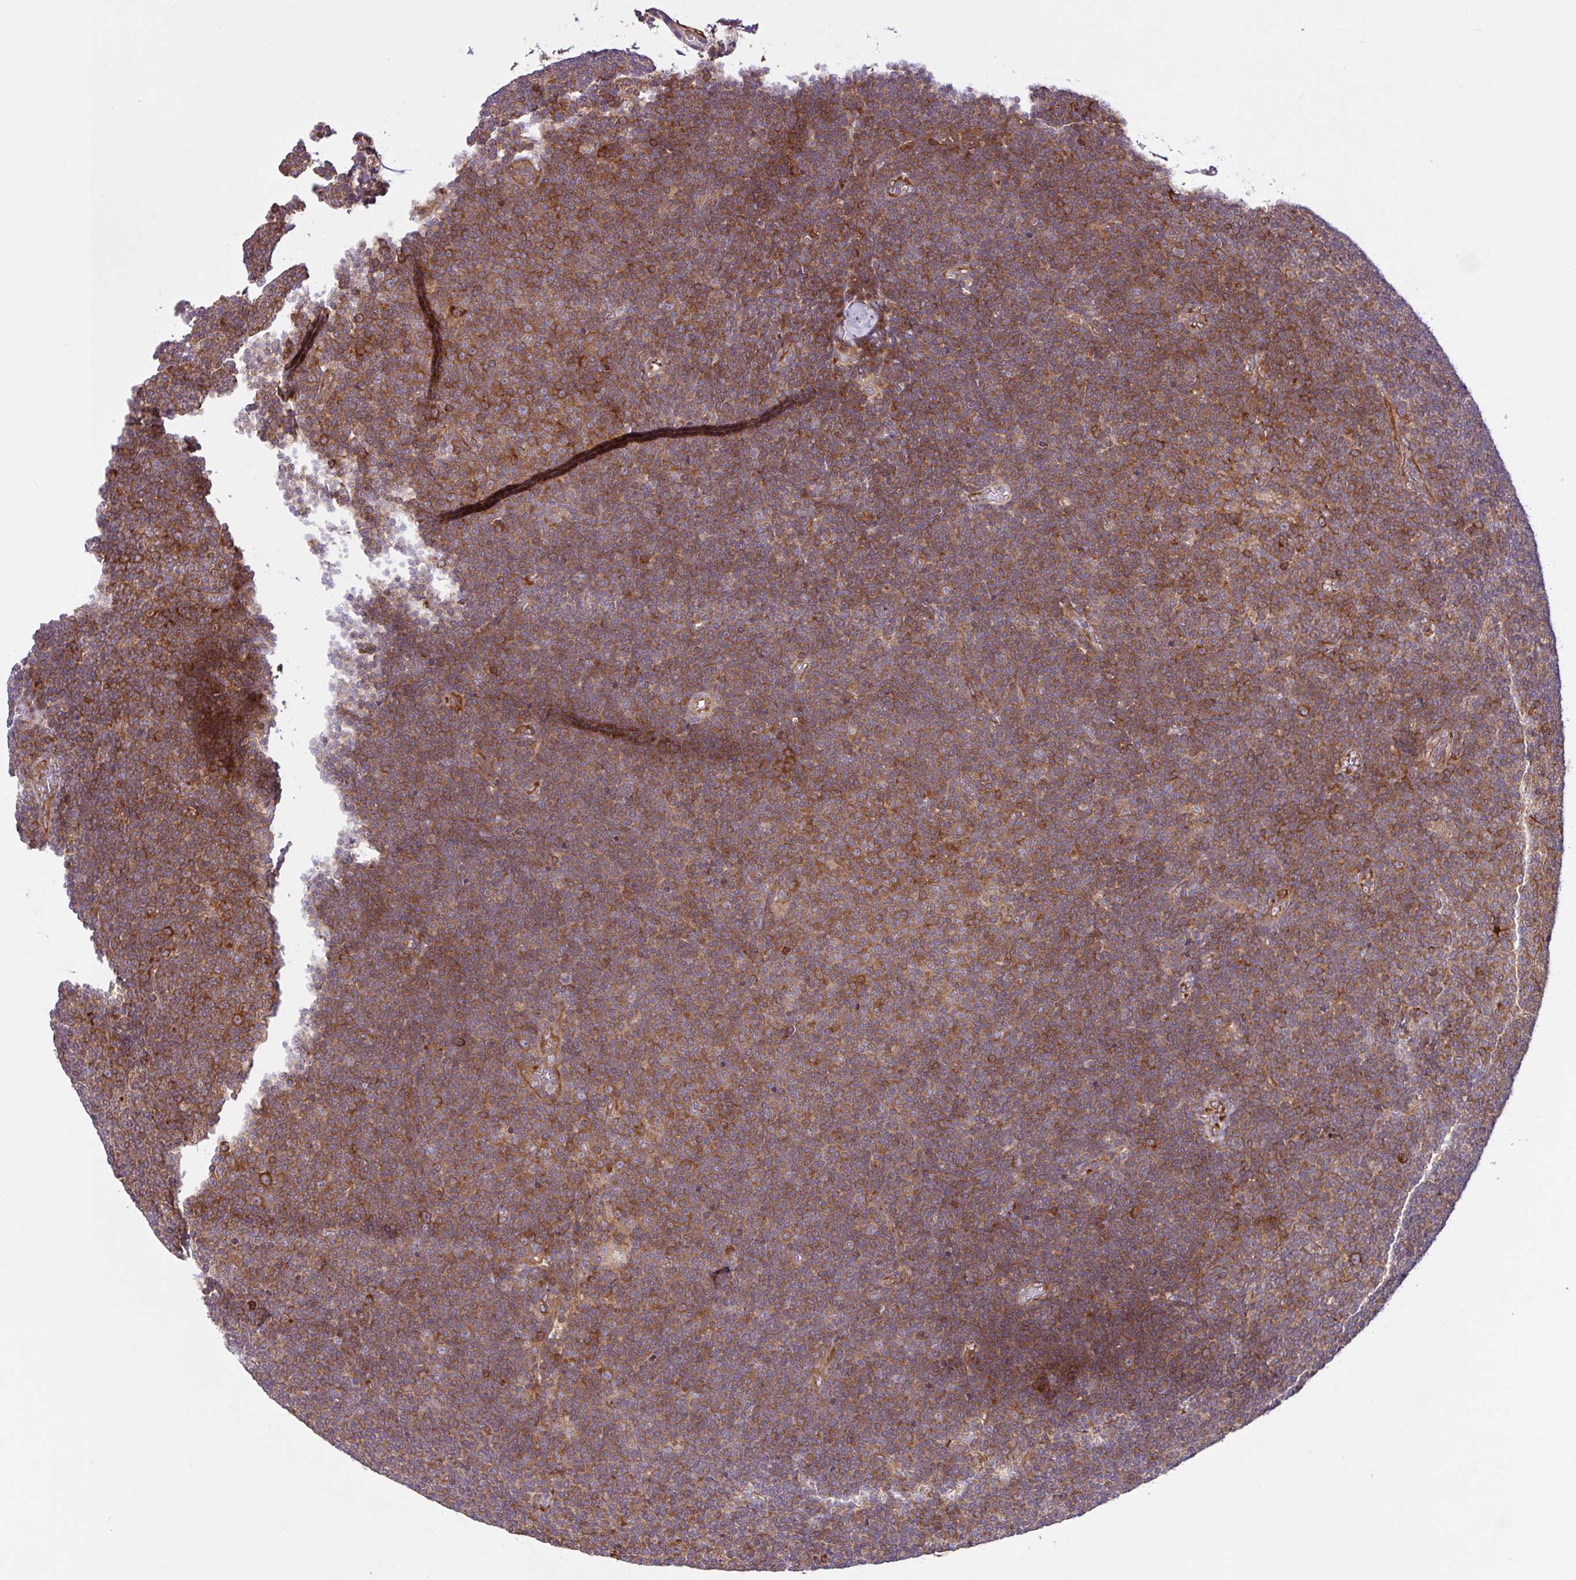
{"staining": {"intensity": "moderate", "quantity": ">75%", "location": "cytoplasmic/membranous"}, "tissue": "lymphoma", "cell_type": "Tumor cells", "image_type": "cancer", "snomed": [{"axis": "morphology", "description": "Malignant lymphoma, non-Hodgkin's type, Low grade"}, {"axis": "topography", "description": "Lymph node"}], "caption": "A micrograph showing moderate cytoplasmic/membranous expression in about >75% of tumor cells in lymphoma, as visualized by brown immunohistochemical staining.", "gene": "NTPCR", "patient": {"sex": "male", "age": 48}}